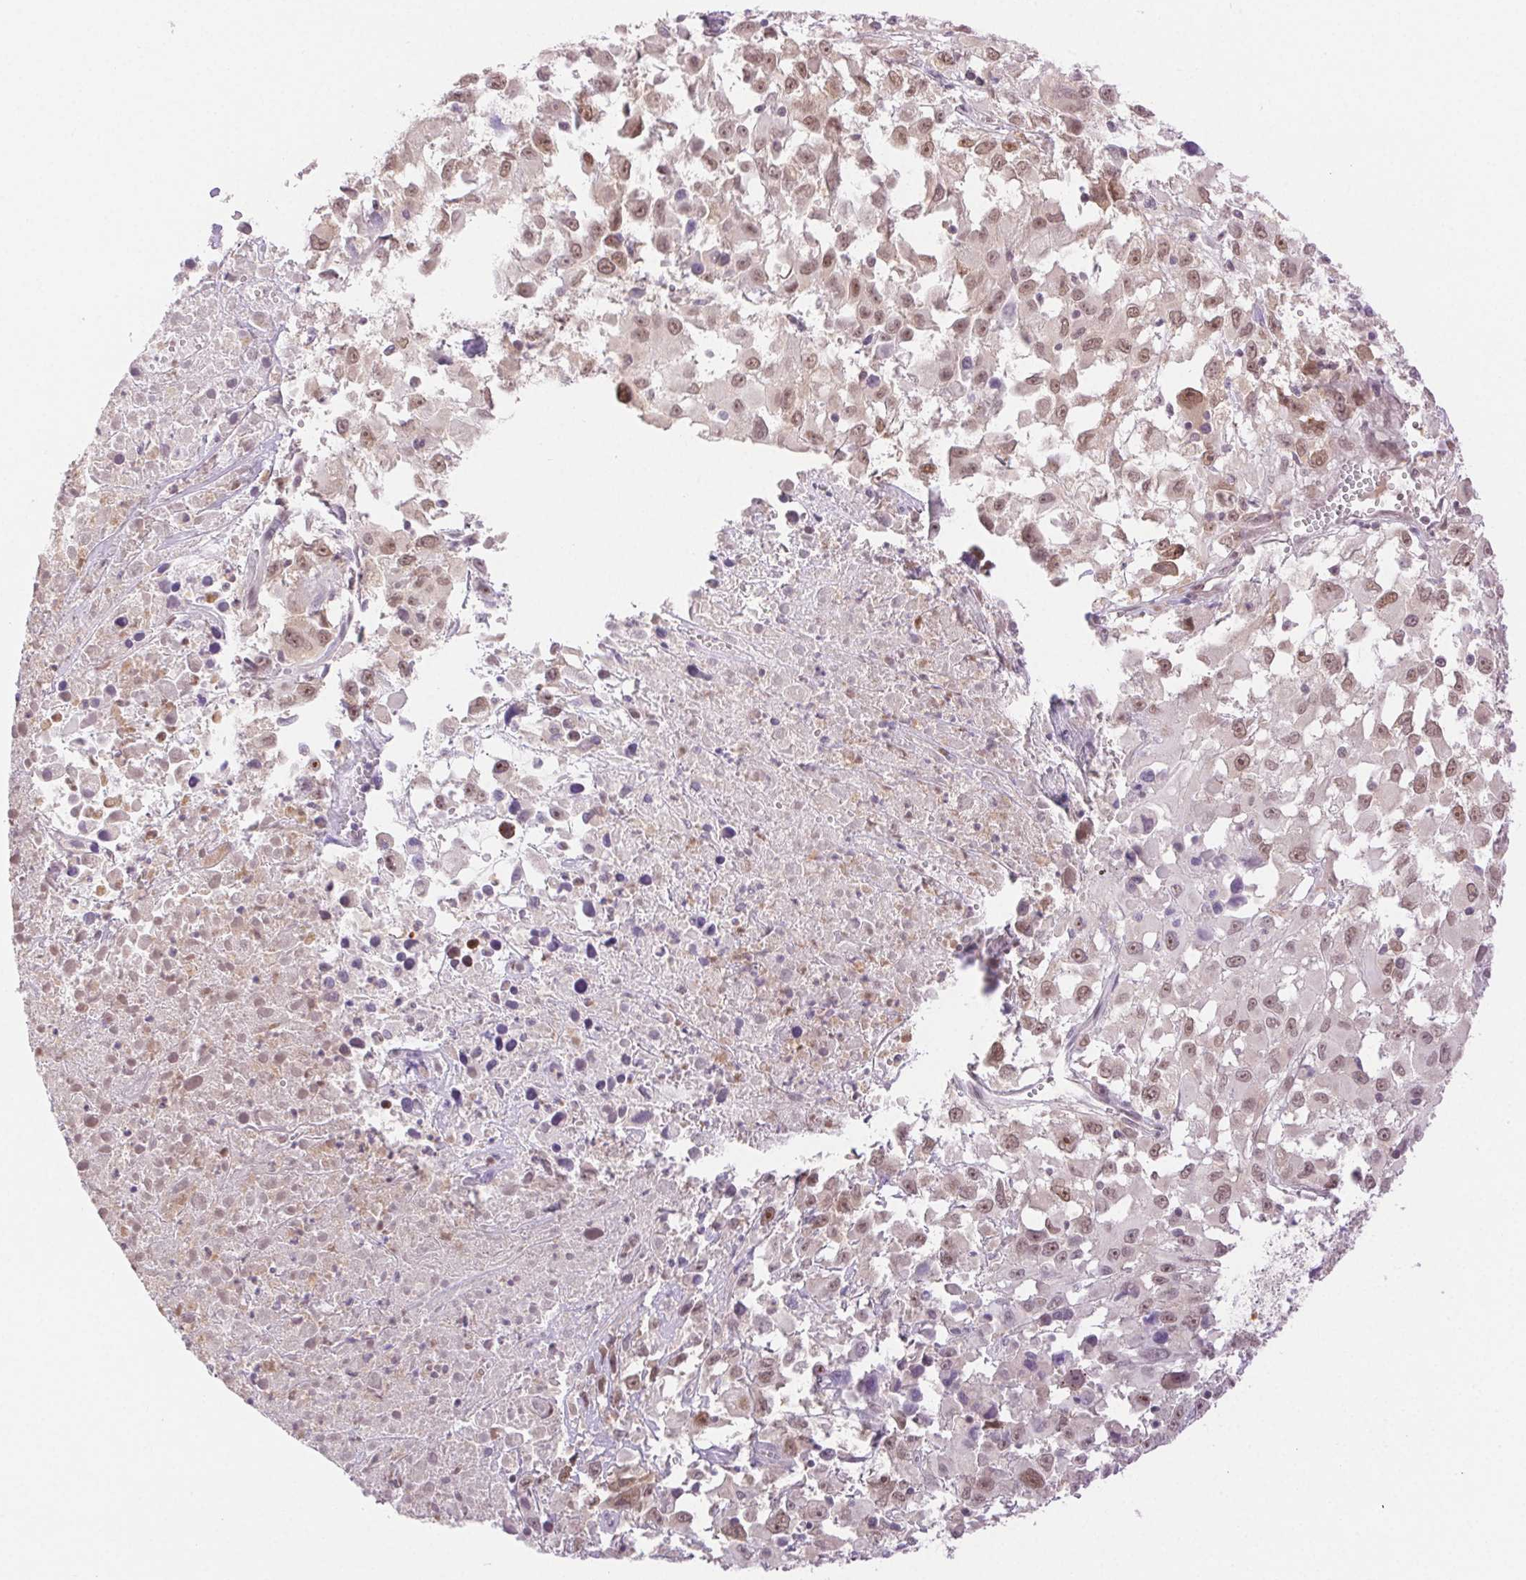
{"staining": {"intensity": "moderate", "quantity": ">75%", "location": "nuclear"}, "tissue": "melanoma", "cell_type": "Tumor cells", "image_type": "cancer", "snomed": [{"axis": "morphology", "description": "Malignant melanoma, Metastatic site"}, {"axis": "topography", "description": "Soft tissue"}], "caption": "This is a micrograph of immunohistochemistry (IHC) staining of malignant melanoma (metastatic site), which shows moderate positivity in the nuclear of tumor cells.", "gene": "H2AZ2", "patient": {"sex": "male", "age": 50}}